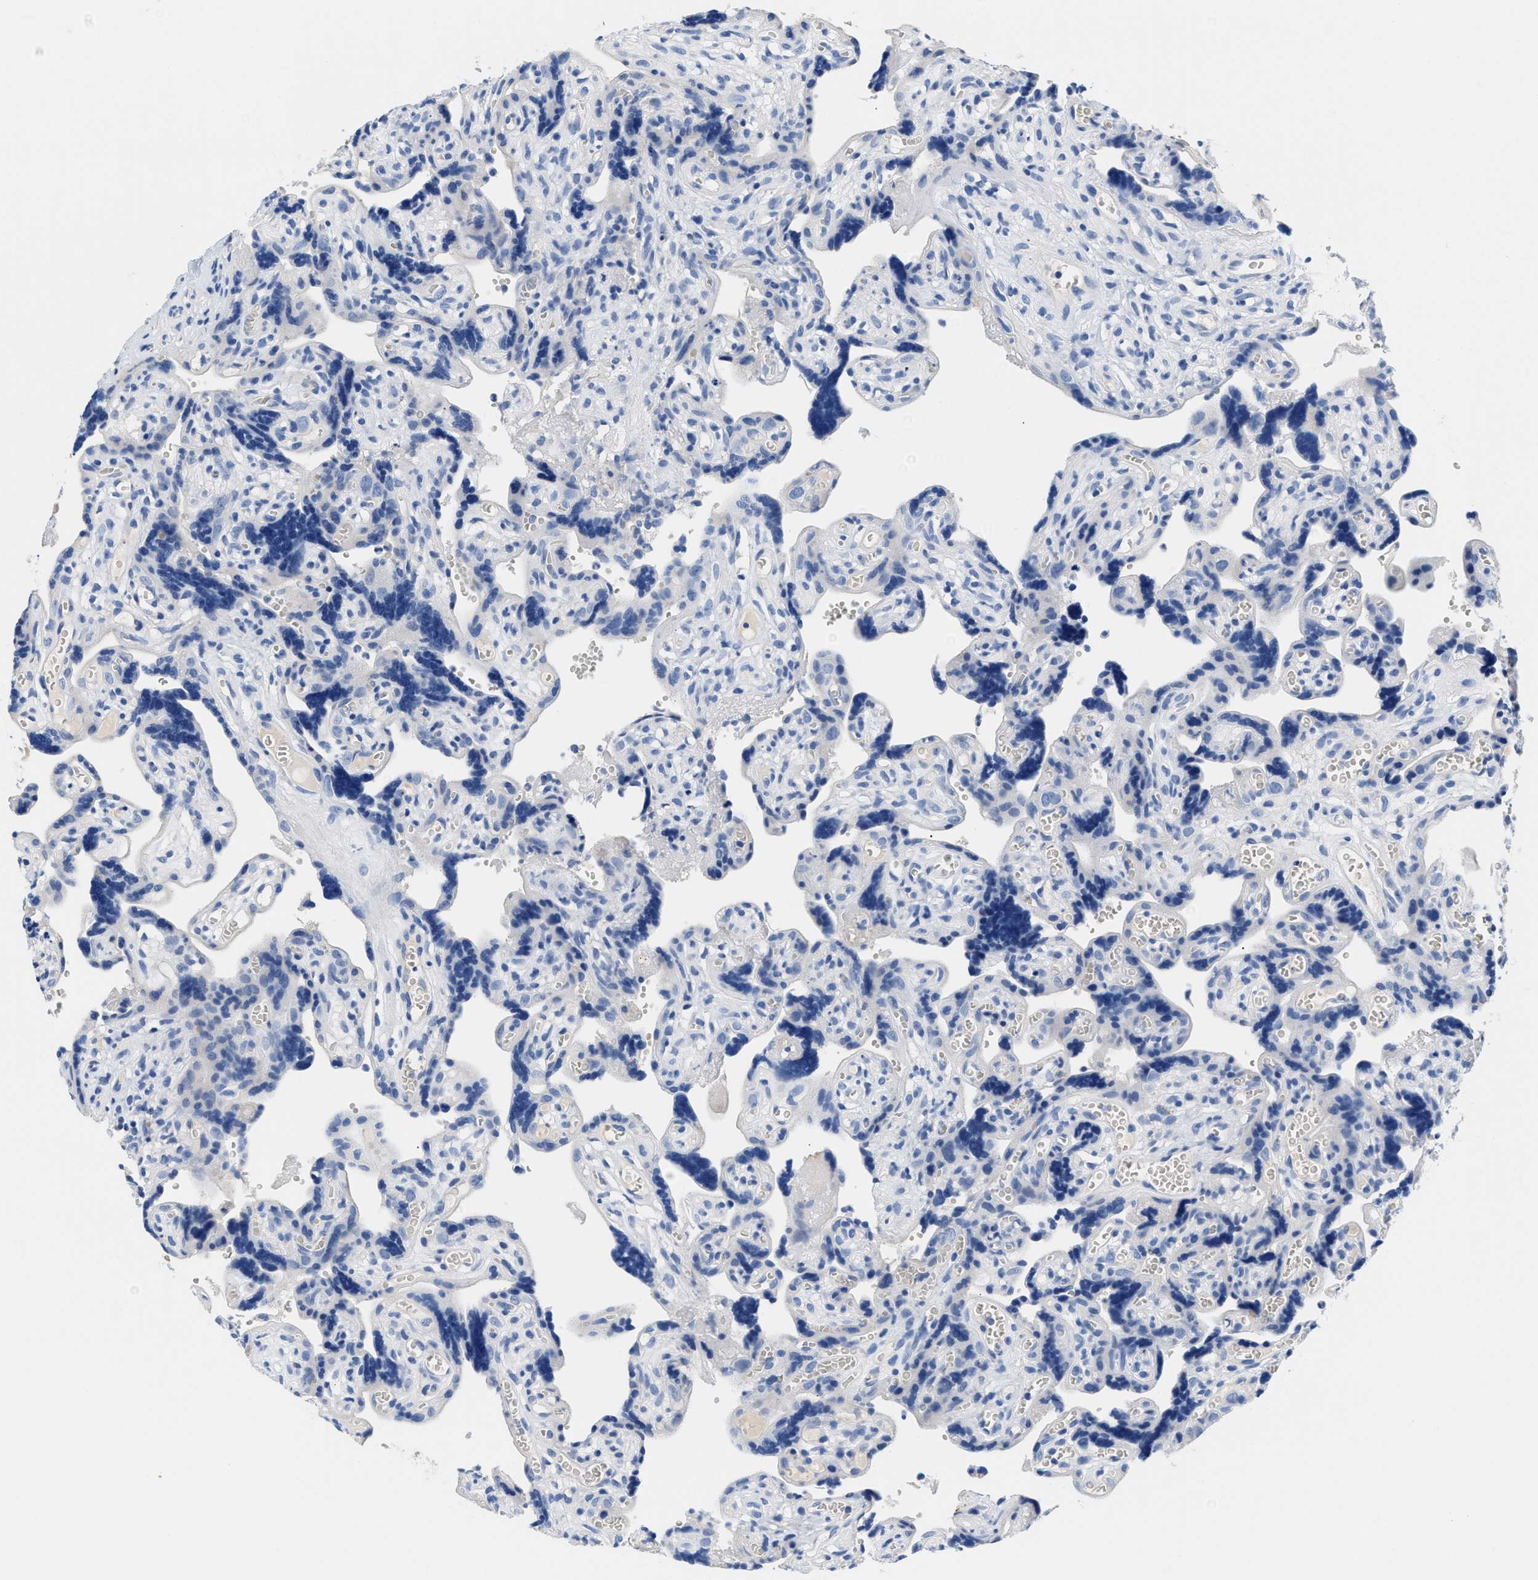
{"staining": {"intensity": "negative", "quantity": "none", "location": "none"}, "tissue": "placenta", "cell_type": "Decidual cells", "image_type": "normal", "snomed": [{"axis": "morphology", "description": "Normal tissue, NOS"}, {"axis": "topography", "description": "Placenta"}], "caption": "Immunohistochemical staining of normal human placenta exhibits no significant positivity in decidual cells.", "gene": "SLFN13", "patient": {"sex": "female", "age": 30}}